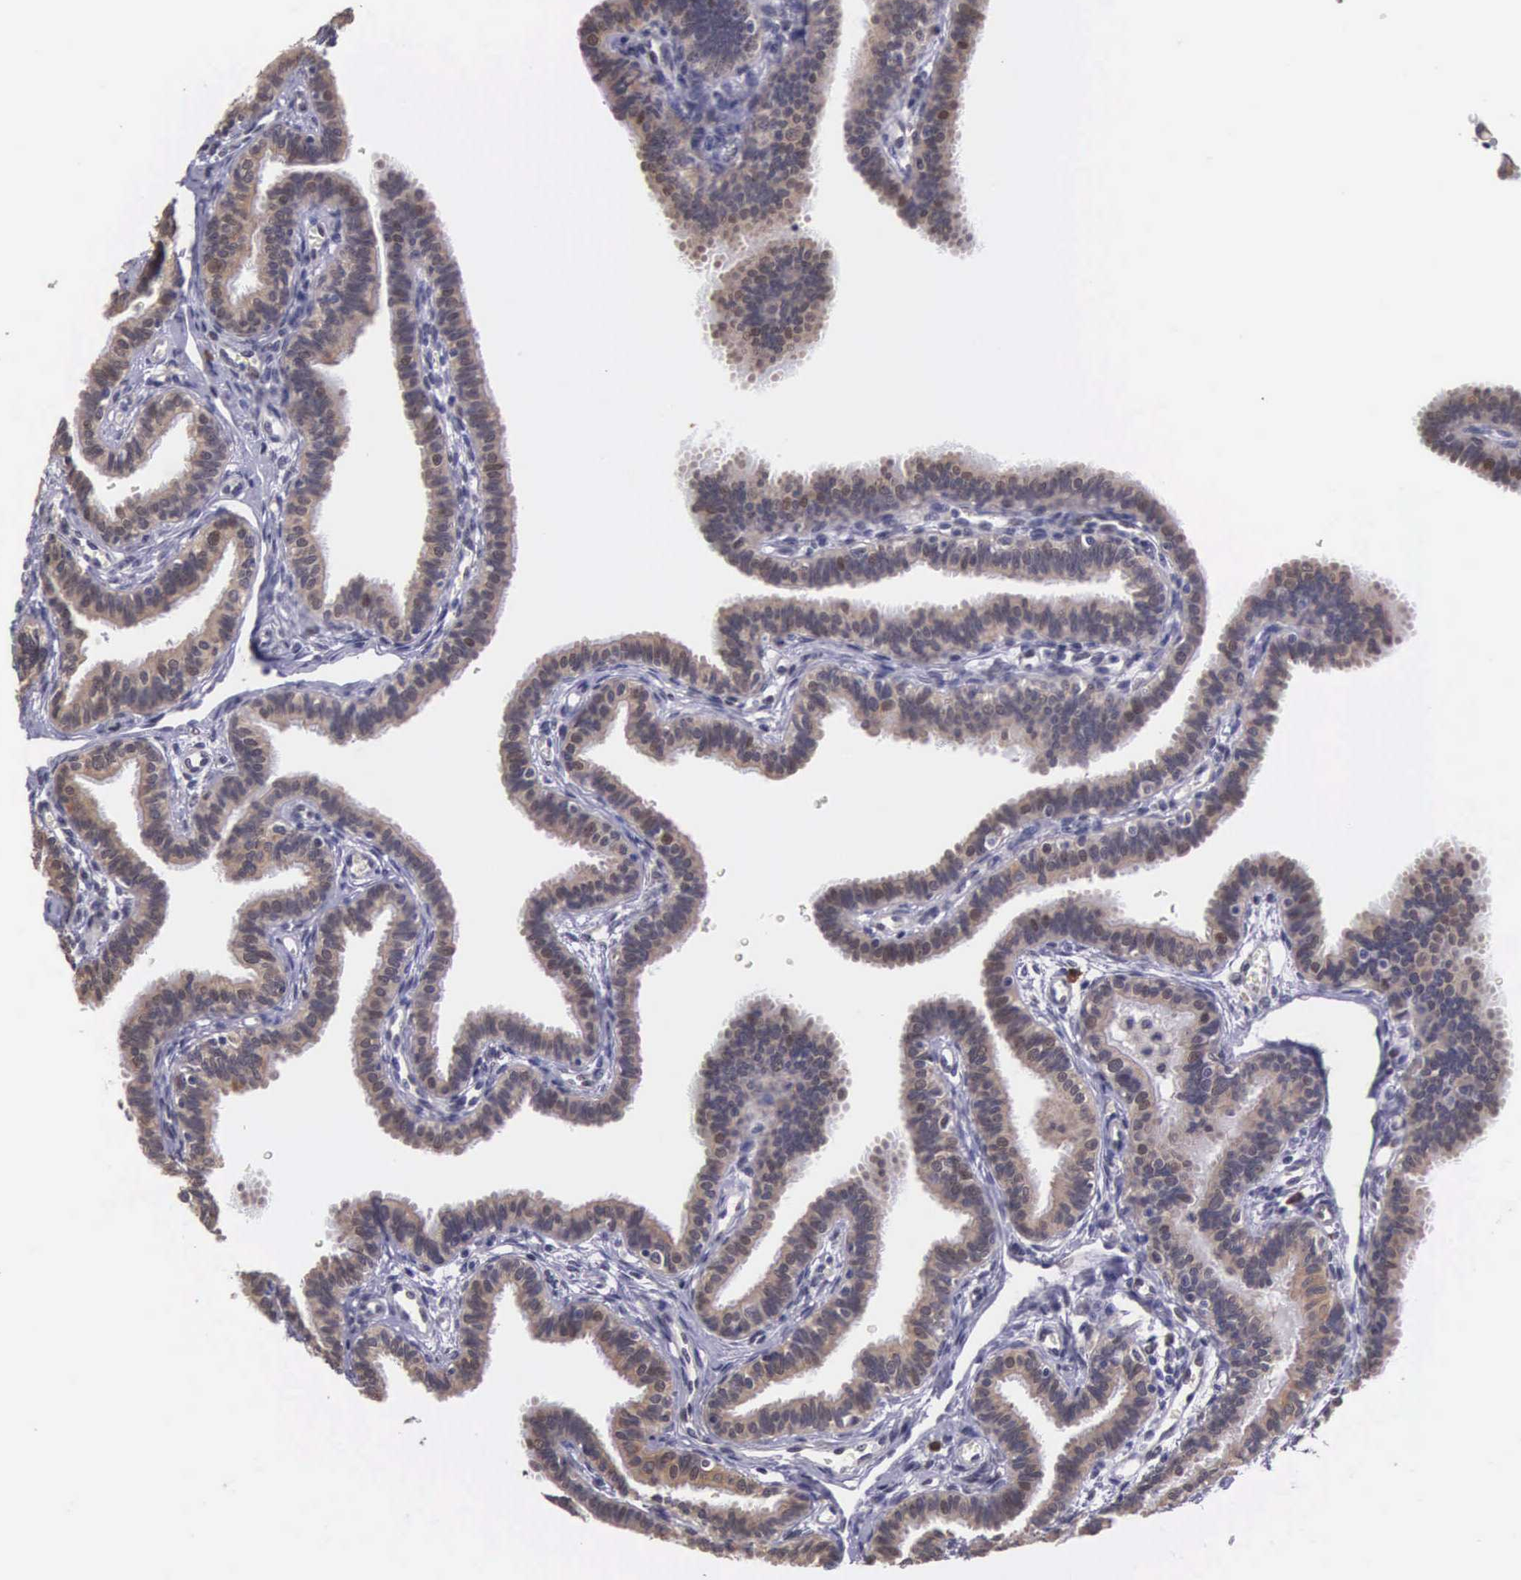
{"staining": {"intensity": "moderate", "quantity": "25%-75%", "location": "cytoplasmic/membranous"}, "tissue": "fallopian tube", "cell_type": "Glandular cells", "image_type": "normal", "snomed": [{"axis": "morphology", "description": "Normal tissue, NOS"}, {"axis": "topography", "description": "Fallopian tube"}], "caption": "Immunohistochemical staining of benign fallopian tube exhibits moderate cytoplasmic/membranous protein expression in approximately 25%-75% of glandular cells. The staining was performed using DAB, with brown indicating positive protein expression. Nuclei are stained blue with hematoxylin.", "gene": "SLC25A21", "patient": {"sex": "female", "age": 32}}